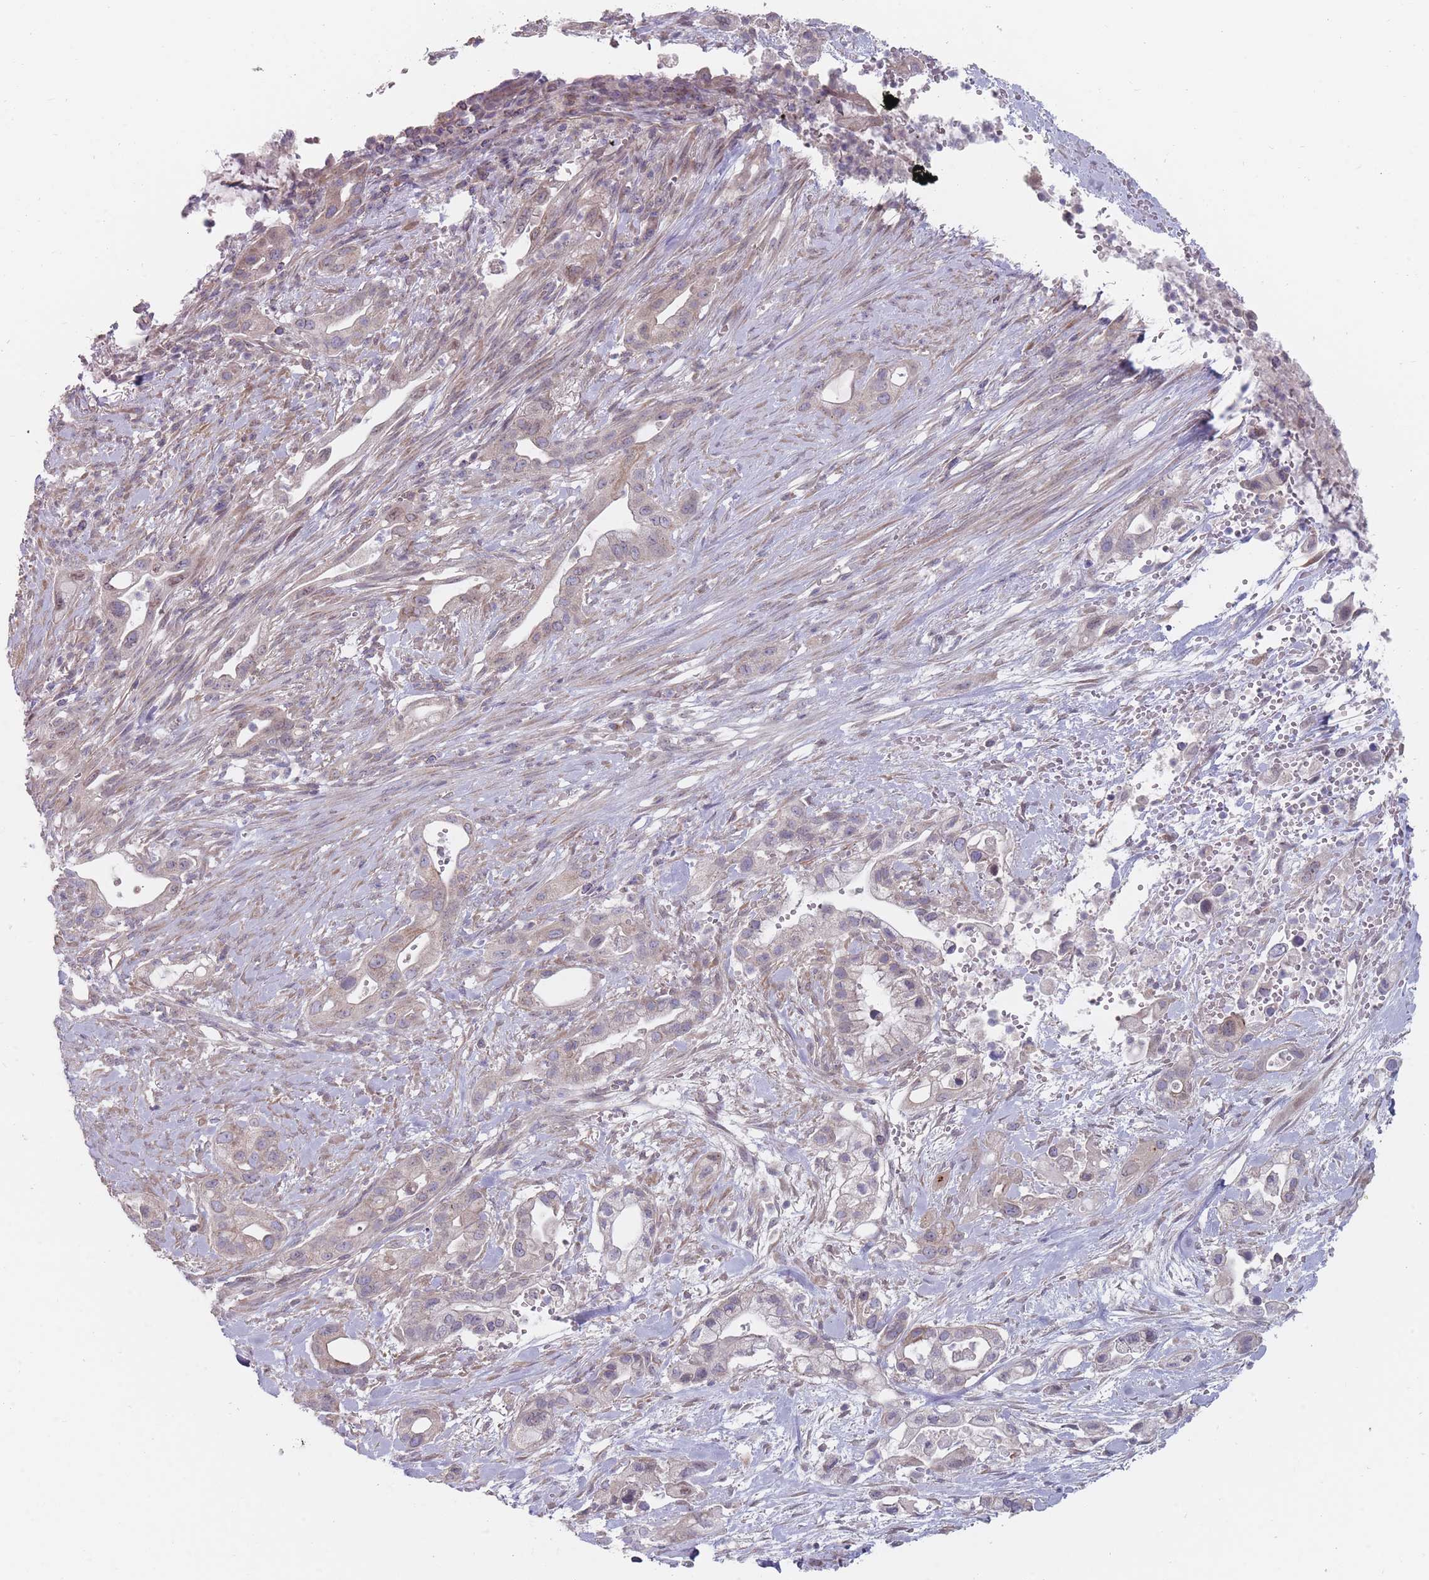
{"staining": {"intensity": "weak", "quantity": "25%-75%", "location": "nuclear"}, "tissue": "pancreatic cancer", "cell_type": "Tumor cells", "image_type": "cancer", "snomed": [{"axis": "morphology", "description": "Adenocarcinoma, NOS"}, {"axis": "topography", "description": "Pancreas"}], "caption": "Protein staining of pancreatic cancer tissue shows weak nuclear expression in about 25%-75% of tumor cells. (brown staining indicates protein expression, while blue staining denotes nuclei).", "gene": "PCDH12", "patient": {"sex": "male", "age": 44}}